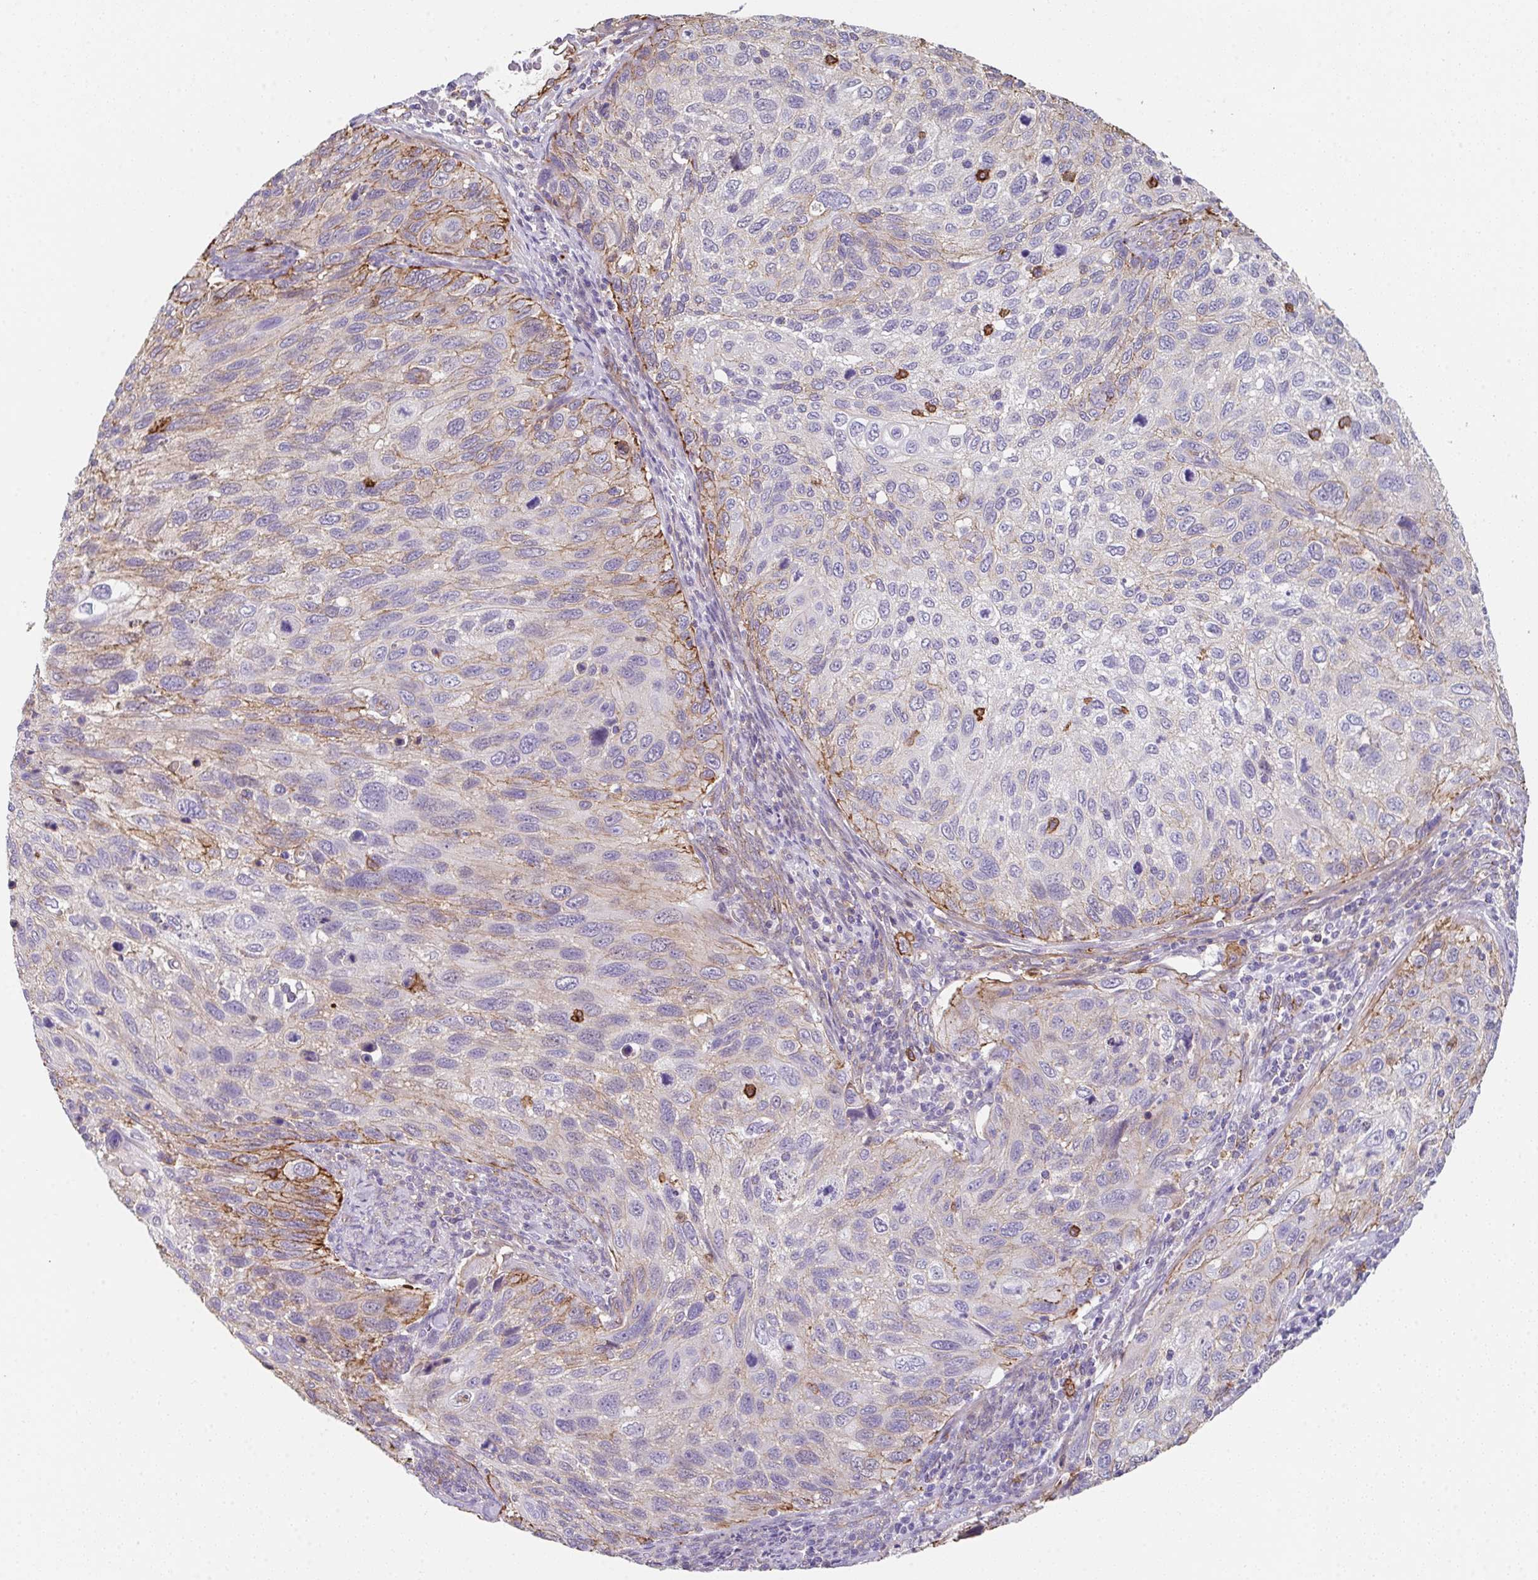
{"staining": {"intensity": "moderate", "quantity": "<25%", "location": "cytoplasmic/membranous"}, "tissue": "cervical cancer", "cell_type": "Tumor cells", "image_type": "cancer", "snomed": [{"axis": "morphology", "description": "Squamous cell carcinoma, NOS"}, {"axis": "topography", "description": "Cervix"}], "caption": "Immunohistochemical staining of human cervical cancer (squamous cell carcinoma) shows moderate cytoplasmic/membranous protein expression in approximately <25% of tumor cells.", "gene": "DBN1", "patient": {"sex": "female", "age": 70}}